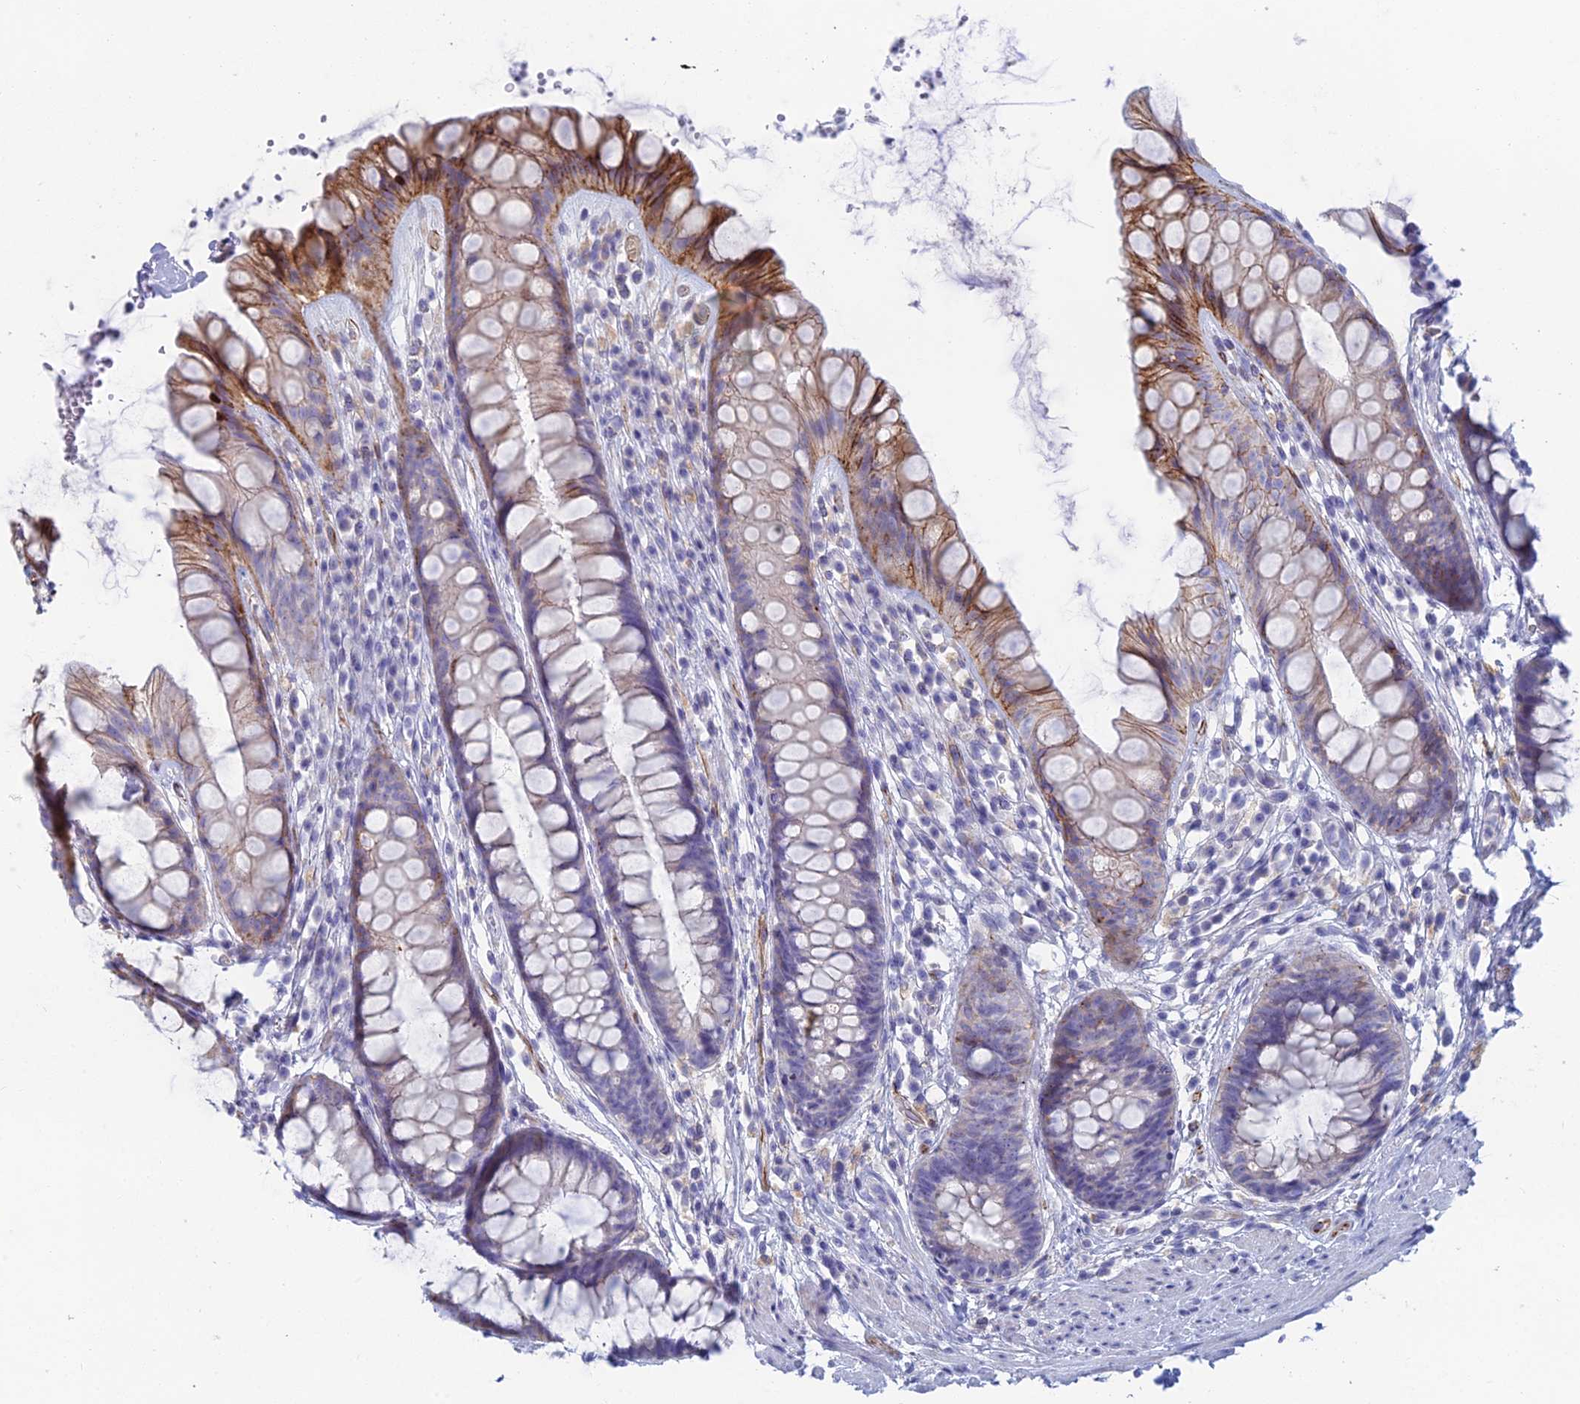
{"staining": {"intensity": "moderate", "quantity": "<25%", "location": "cytoplasmic/membranous"}, "tissue": "rectum", "cell_type": "Glandular cells", "image_type": "normal", "snomed": [{"axis": "morphology", "description": "Normal tissue, NOS"}, {"axis": "topography", "description": "Rectum"}], "caption": "Normal rectum was stained to show a protein in brown. There is low levels of moderate cytoplasmic/membranous positivity in approximately <25% of glandular cells.", "gene": "FERD3L", "patient": {"sex": "male", "age": 74}}